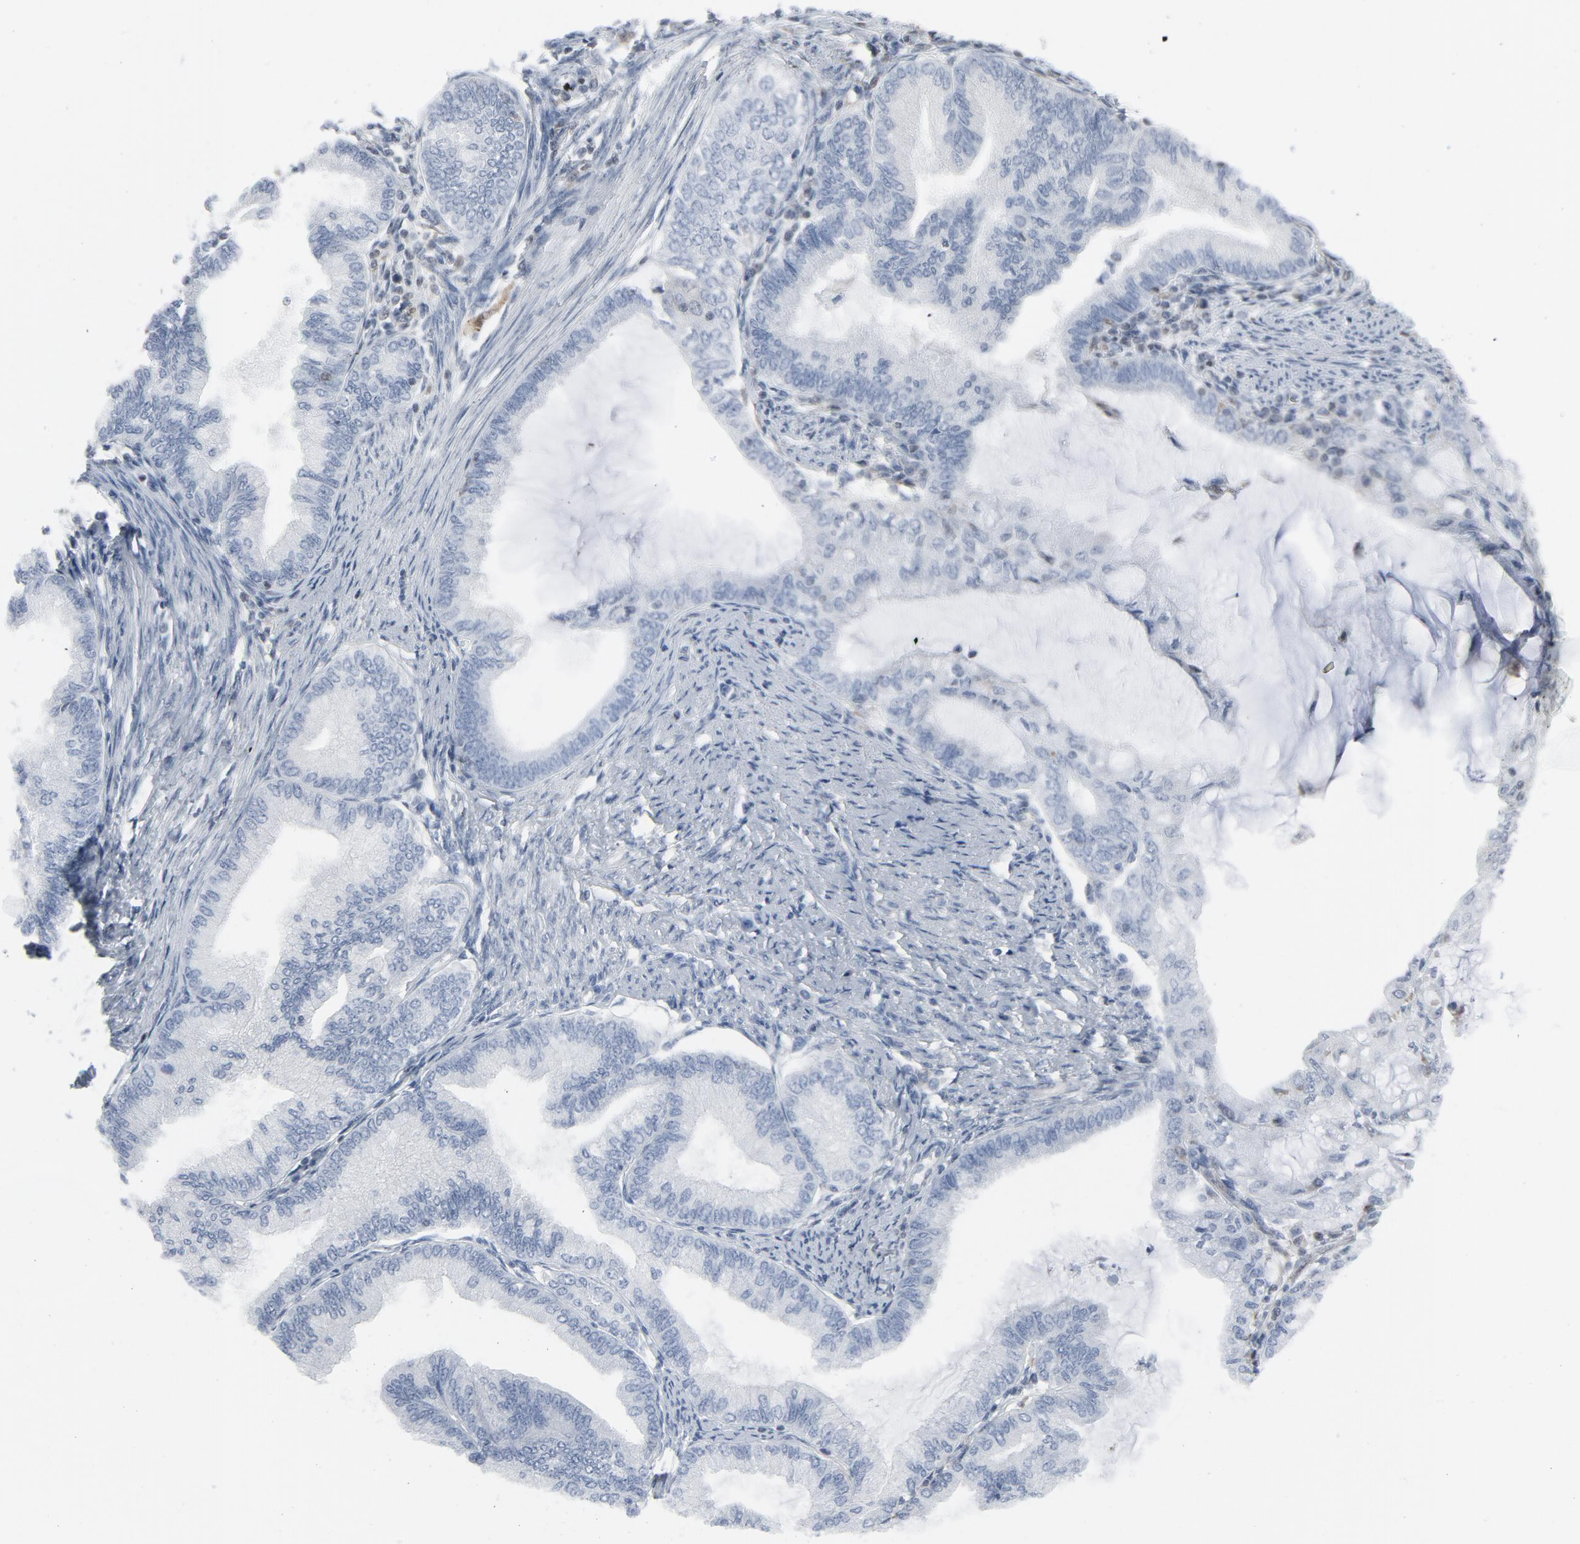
{"staining": {"intensity": "negative", "quantity": "none", "location": "none"}, "tissue": "endometrial cancer", "cell_type": "Tumor cells", "image_type": "cancer", "snomed": [{"axis": "morphology", "description": "Adenocarcinoma, NOS"}, {"axis": "topography", "description": "Endometrium"}], "caption": "Immunohistochemistry (IHC) image of endometrial cancer (adenocarcinoma) stained for a protein (brown), which reveals no expression in tumor cells.", "gene": "STAT5A", "patient": {"sex": "female", "age": 86}}